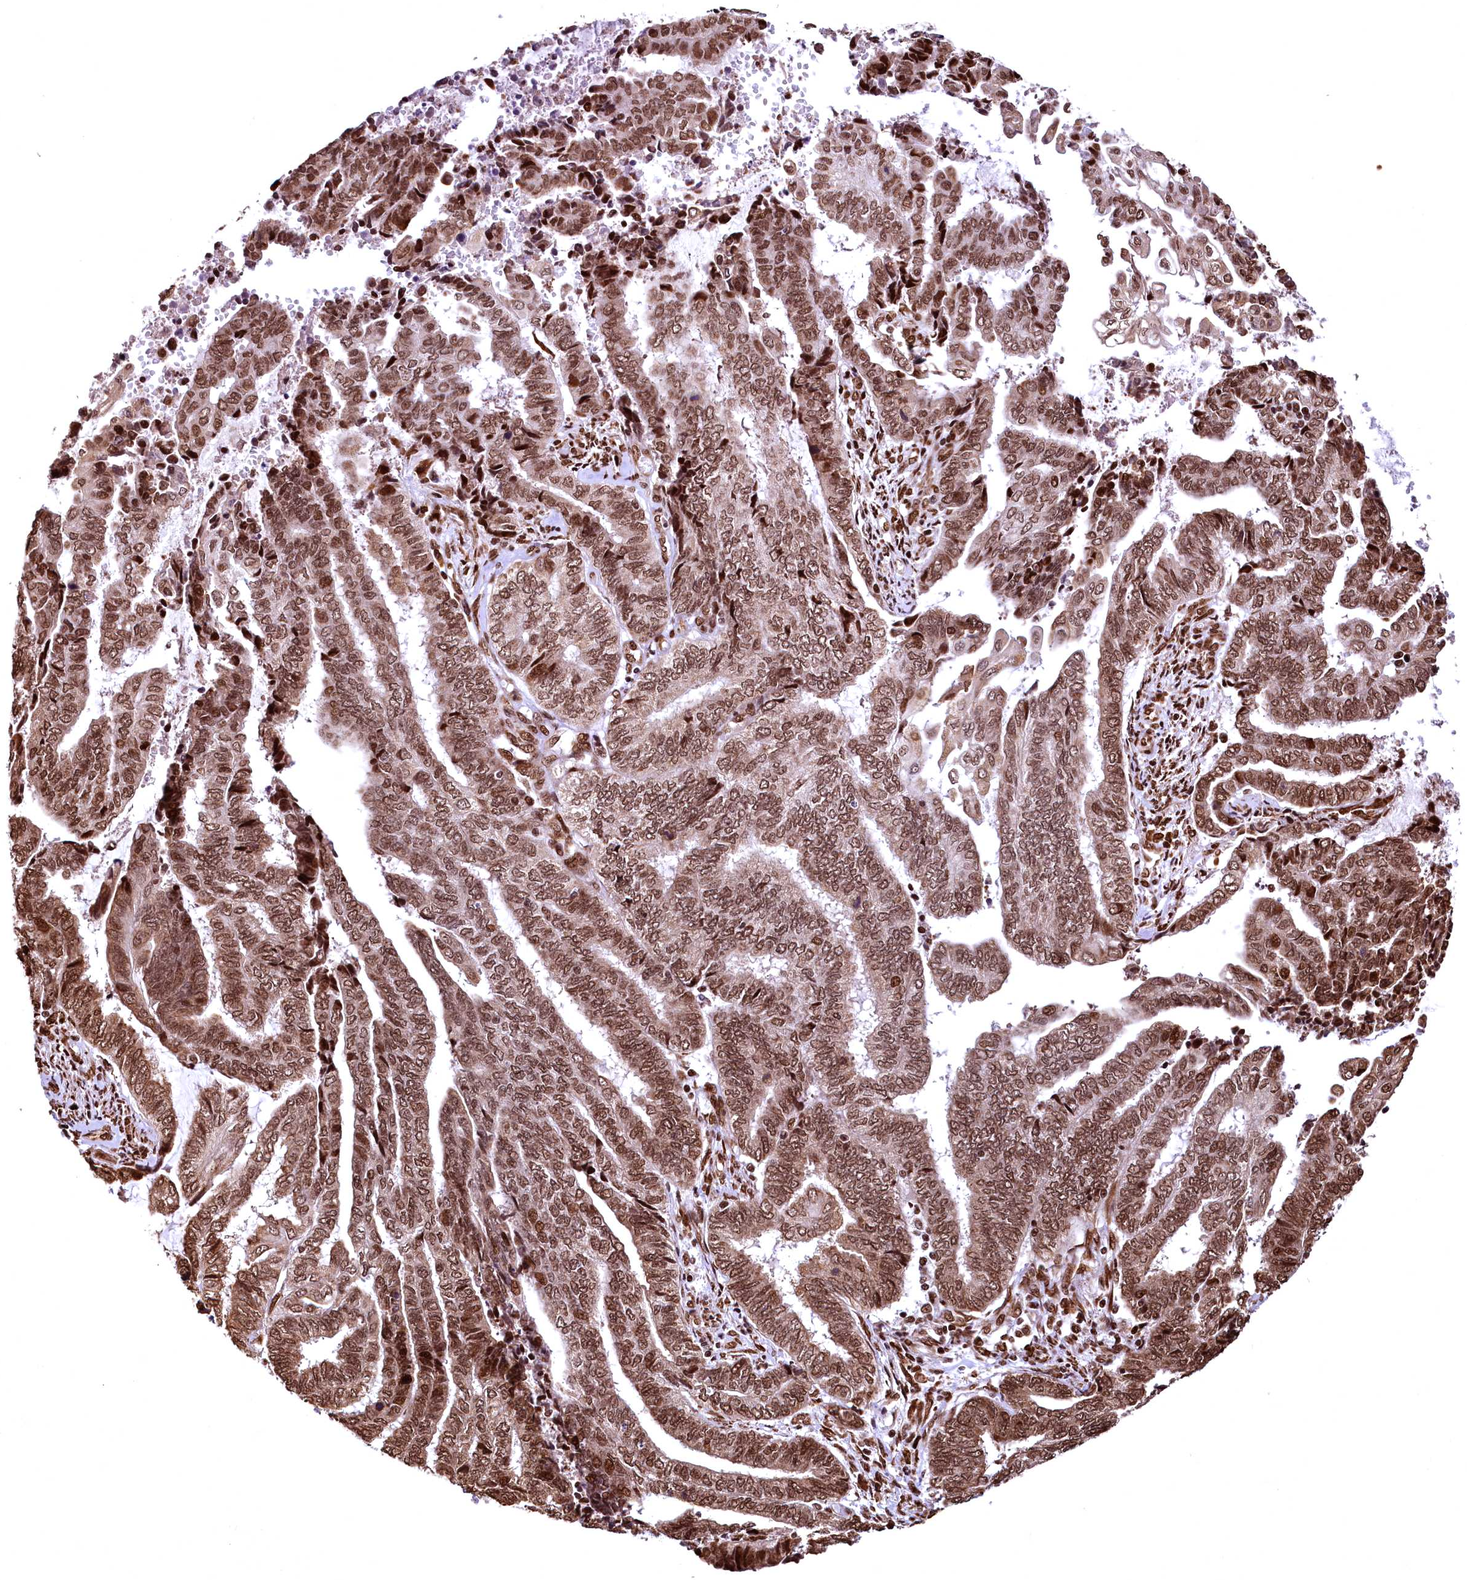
{"staining": {"intensity": "moderate", "quantity": ">75%", "location": "nuclear"}, "tissue": "endometrial cancer", "cell_type": "Tumor cells", "image_type": "cancer", "snomed": [{"axis": "morphology", "description": "Adenocarcinoma, NOS"}, {"axis": "topography", "description": "Uterus"}, {"axis": "topography", "description": "Endometrium"}], "caption": "Immunohistochemistry (IHC) (DAB) staining of human endometrial cancer exhibits moderate nuclear protein positivity in about >75% of tumor cells.", "gene": "PDS5B", "patient": {"sex": "female", "age": 70}}